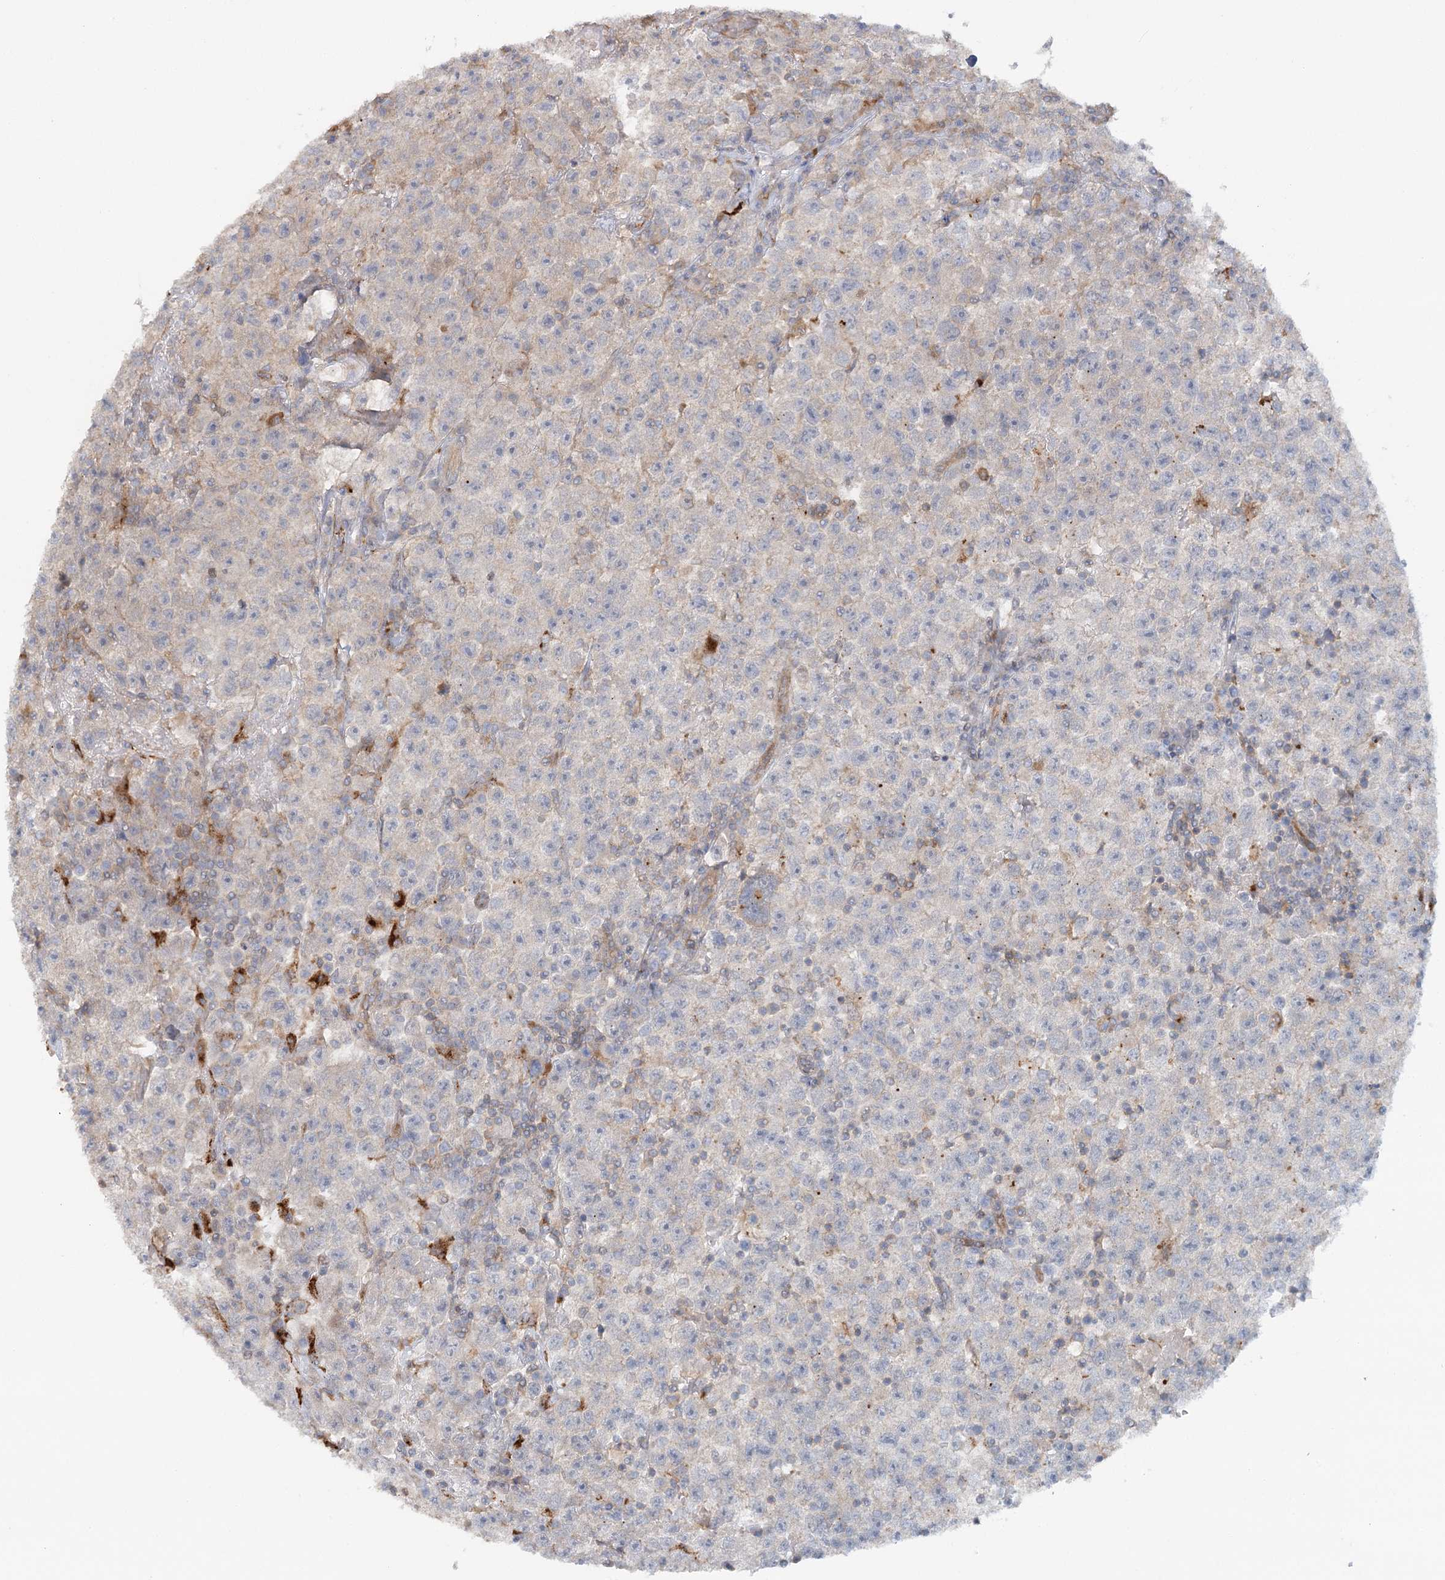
{"staining": {"intensity": "negative", "quantity": "none", "location": "none"}, "tissue": "testis cancer", "cell_type": "Tumor cells", "image_type": "cancer", "snomed": [{"axis": "morphology", "description": "Seminoma, NOS"}, {"axis": "topography", "description": "Testis"}], "caption": "Immunohistochemistry (IHC) of testis cancer (seminoma) exhibits no expression in tumor cells.", "gene": "GBE1", "patient": {"sex": "male", "age": 22}}